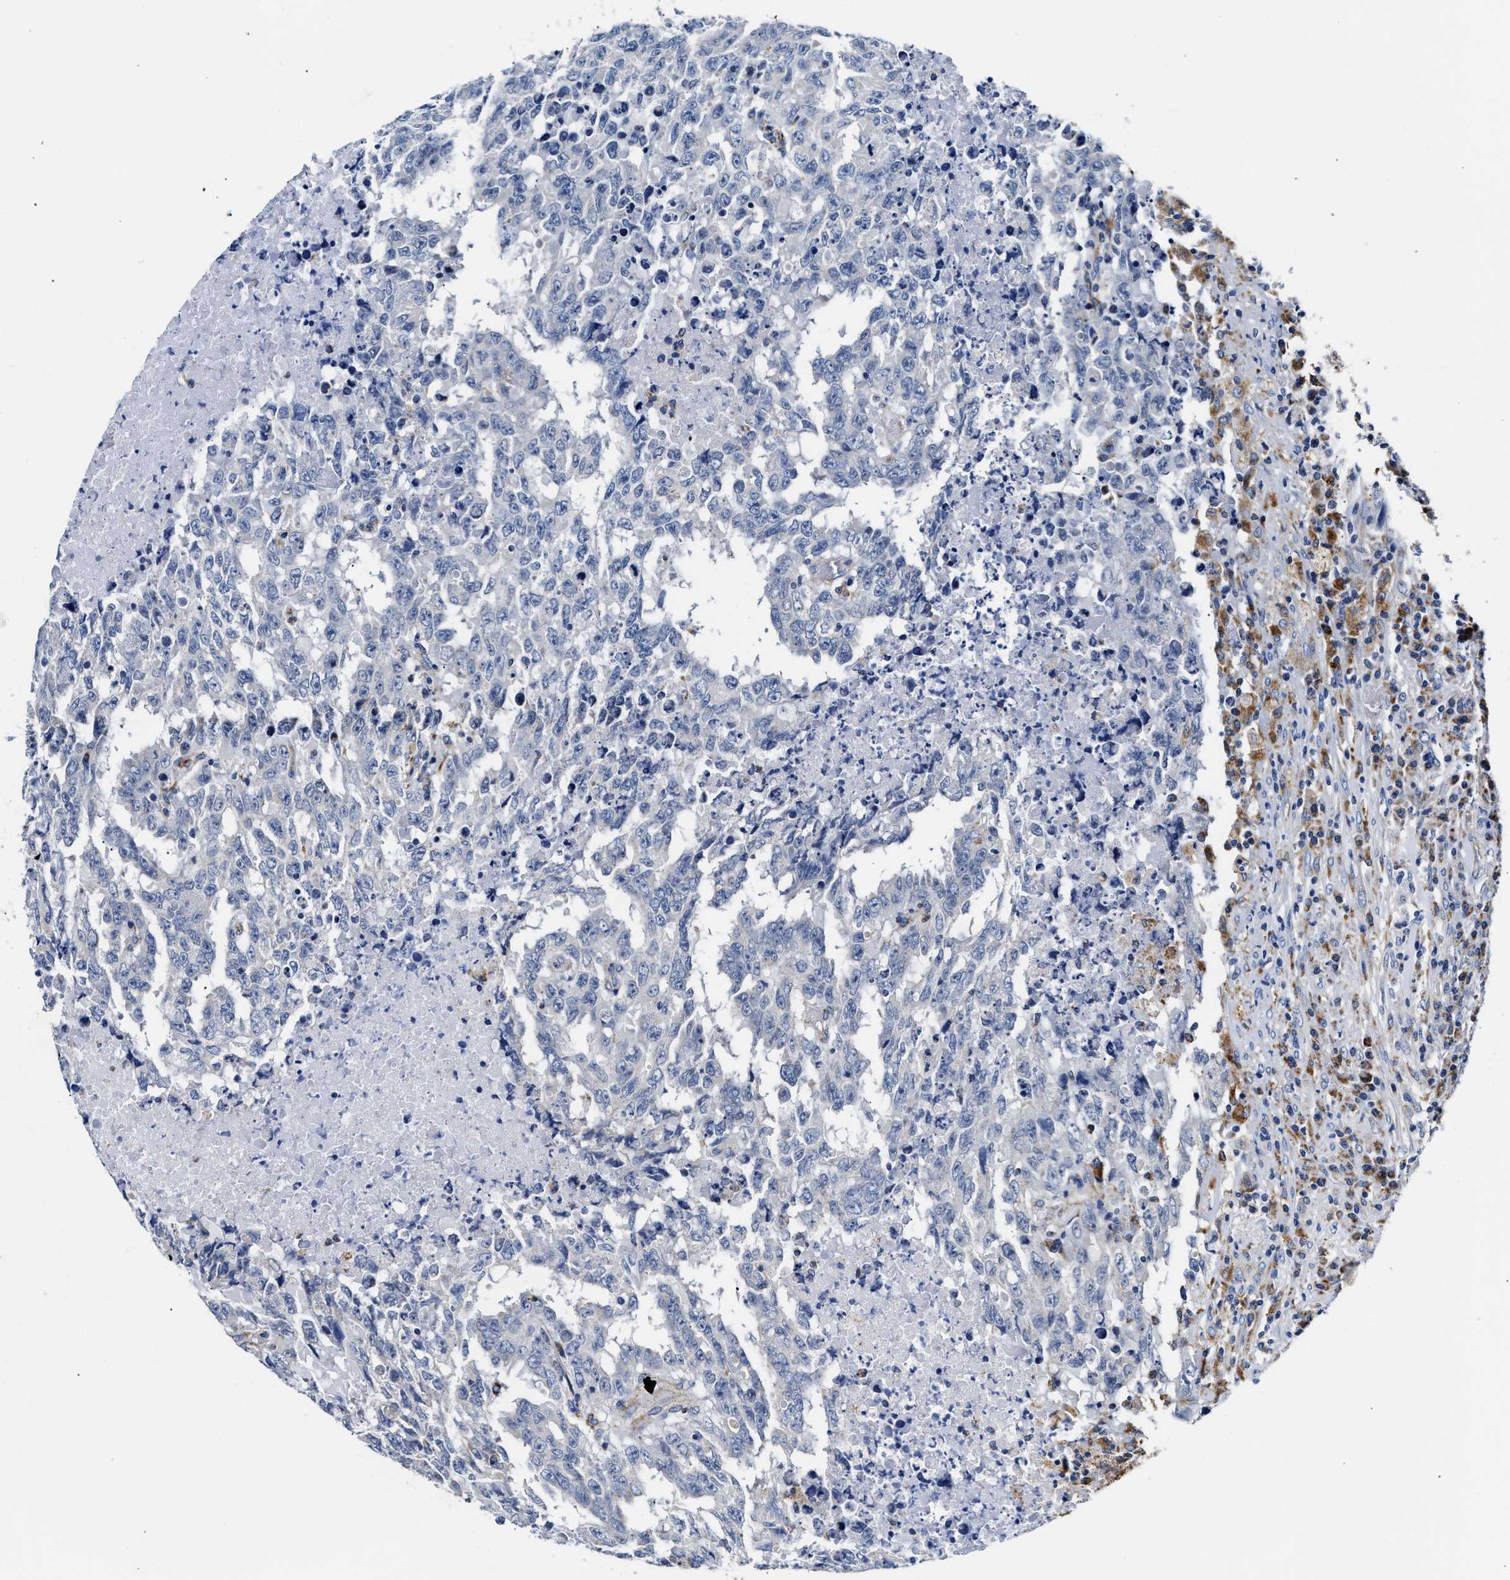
{"staining": {"intensity": "negative", "quantity": "none", "location": "none"}, "tissue": "testis cancer", "cell_type": "Tumor cells", "image_type": "cancer", "snomed": [{"axis": "morphology", "description": "Necrosis, NOS"}, {"axis": "morphology", "description": "Carcinoma, Embryonal, NOS"}, {"axis": "topography", "description": "Testis"}], "caption": "The immunohistochemistry (IHC) histopathology image has no significant expression in tumor cells of testis embryonal carcinoma tissue. (DAB (3,3'-diaminobenzidine) IHC, high magnification).", "gene": "ACADVL", "patient": {"sex": "male", "age": 19}}